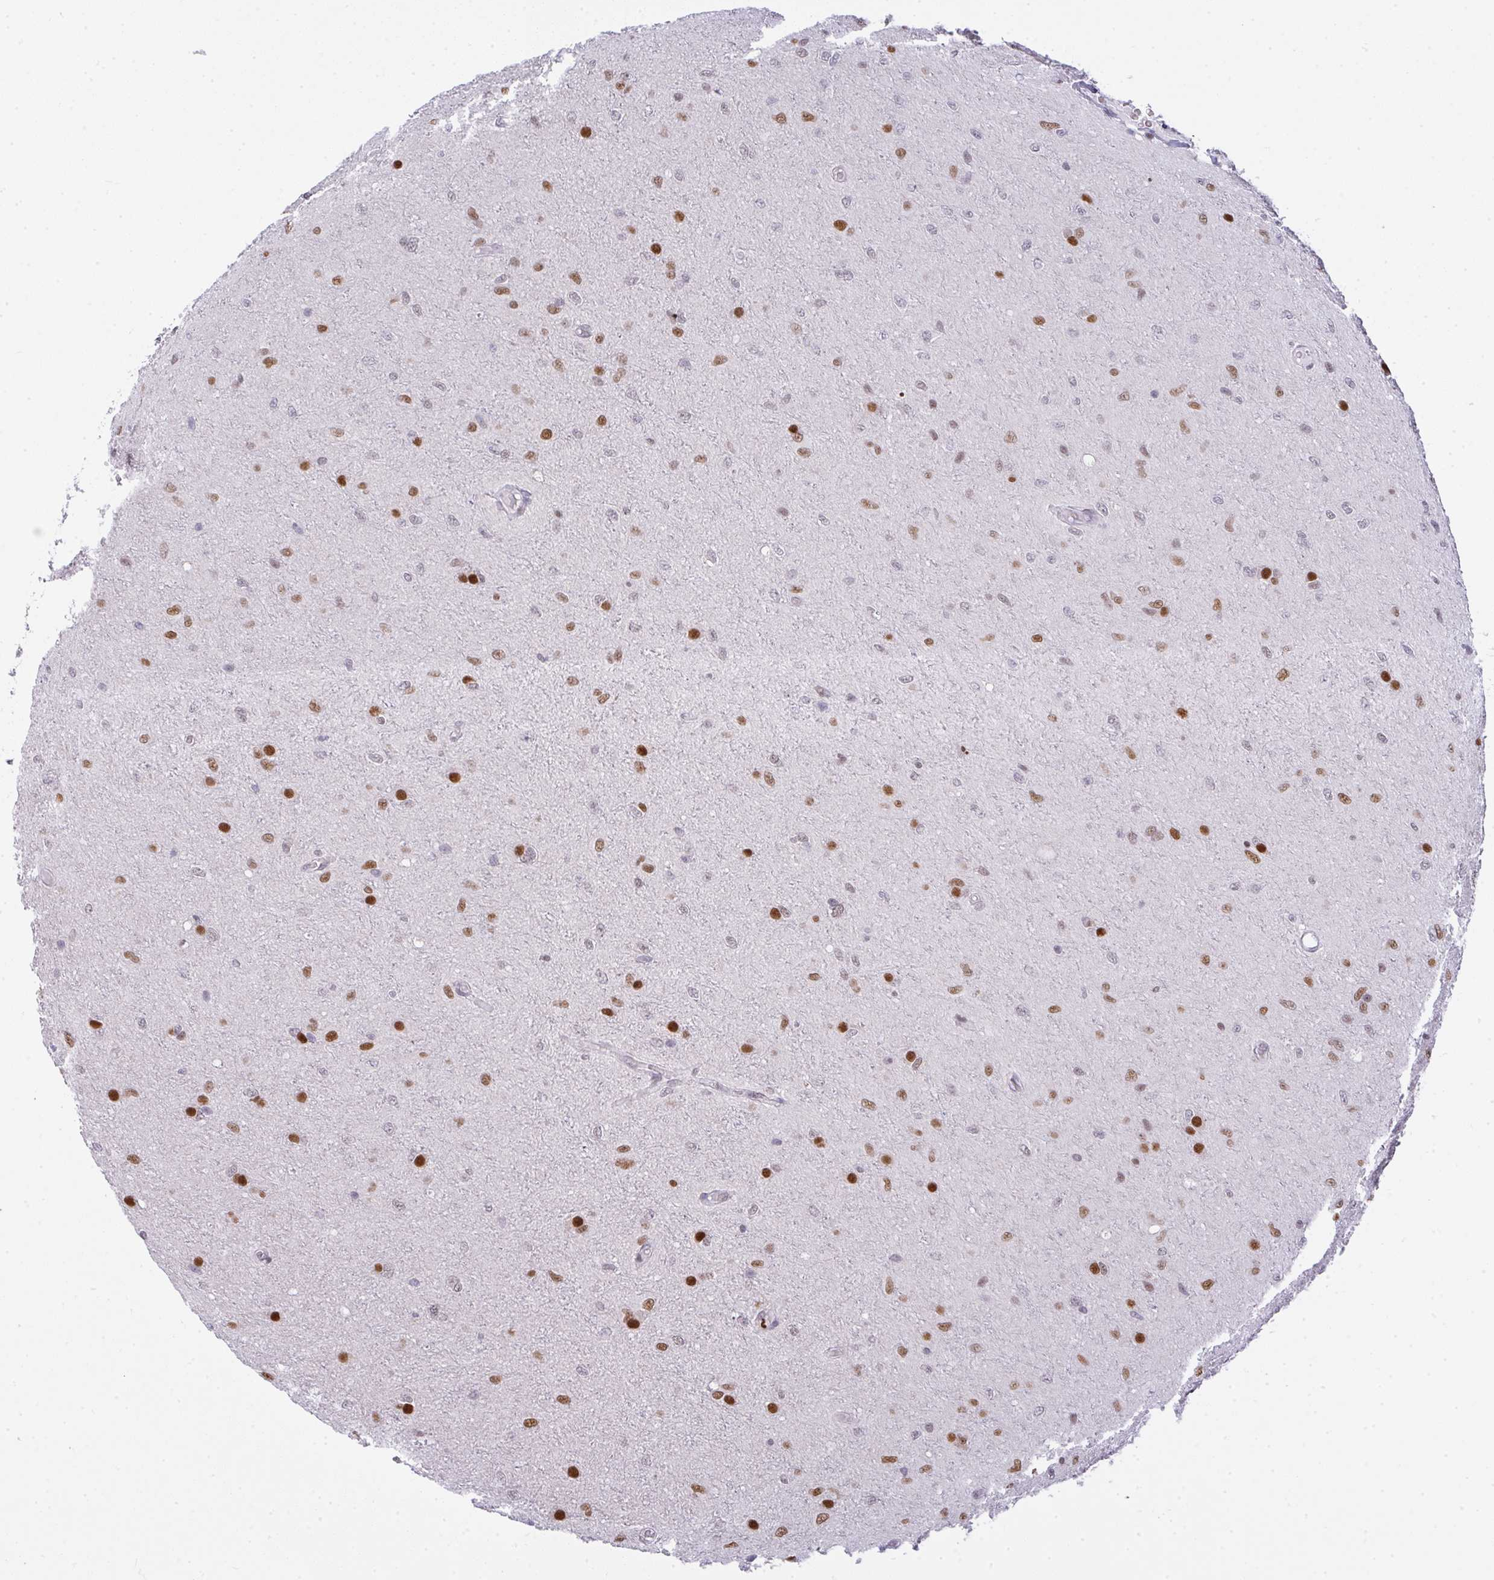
{"staining": {"intensity": "strong", "quantity": "25%-75%", "location": "nuclear"}, "tissue": "glioma", "cell_type": "Tumor cells", "image_type": "cancer", "snomed": [{"axis": "morphology", "description": "Glioma, malignant, Low grade"}, {"axis": "topography", "description": "Cerebellum"}], "caption": "Malignant glioma (low-grade) stained with a protein marker reveals strong staining in tumor cells.", "gene": "BBX", "patient": {"sex": "female", "age": 5}}